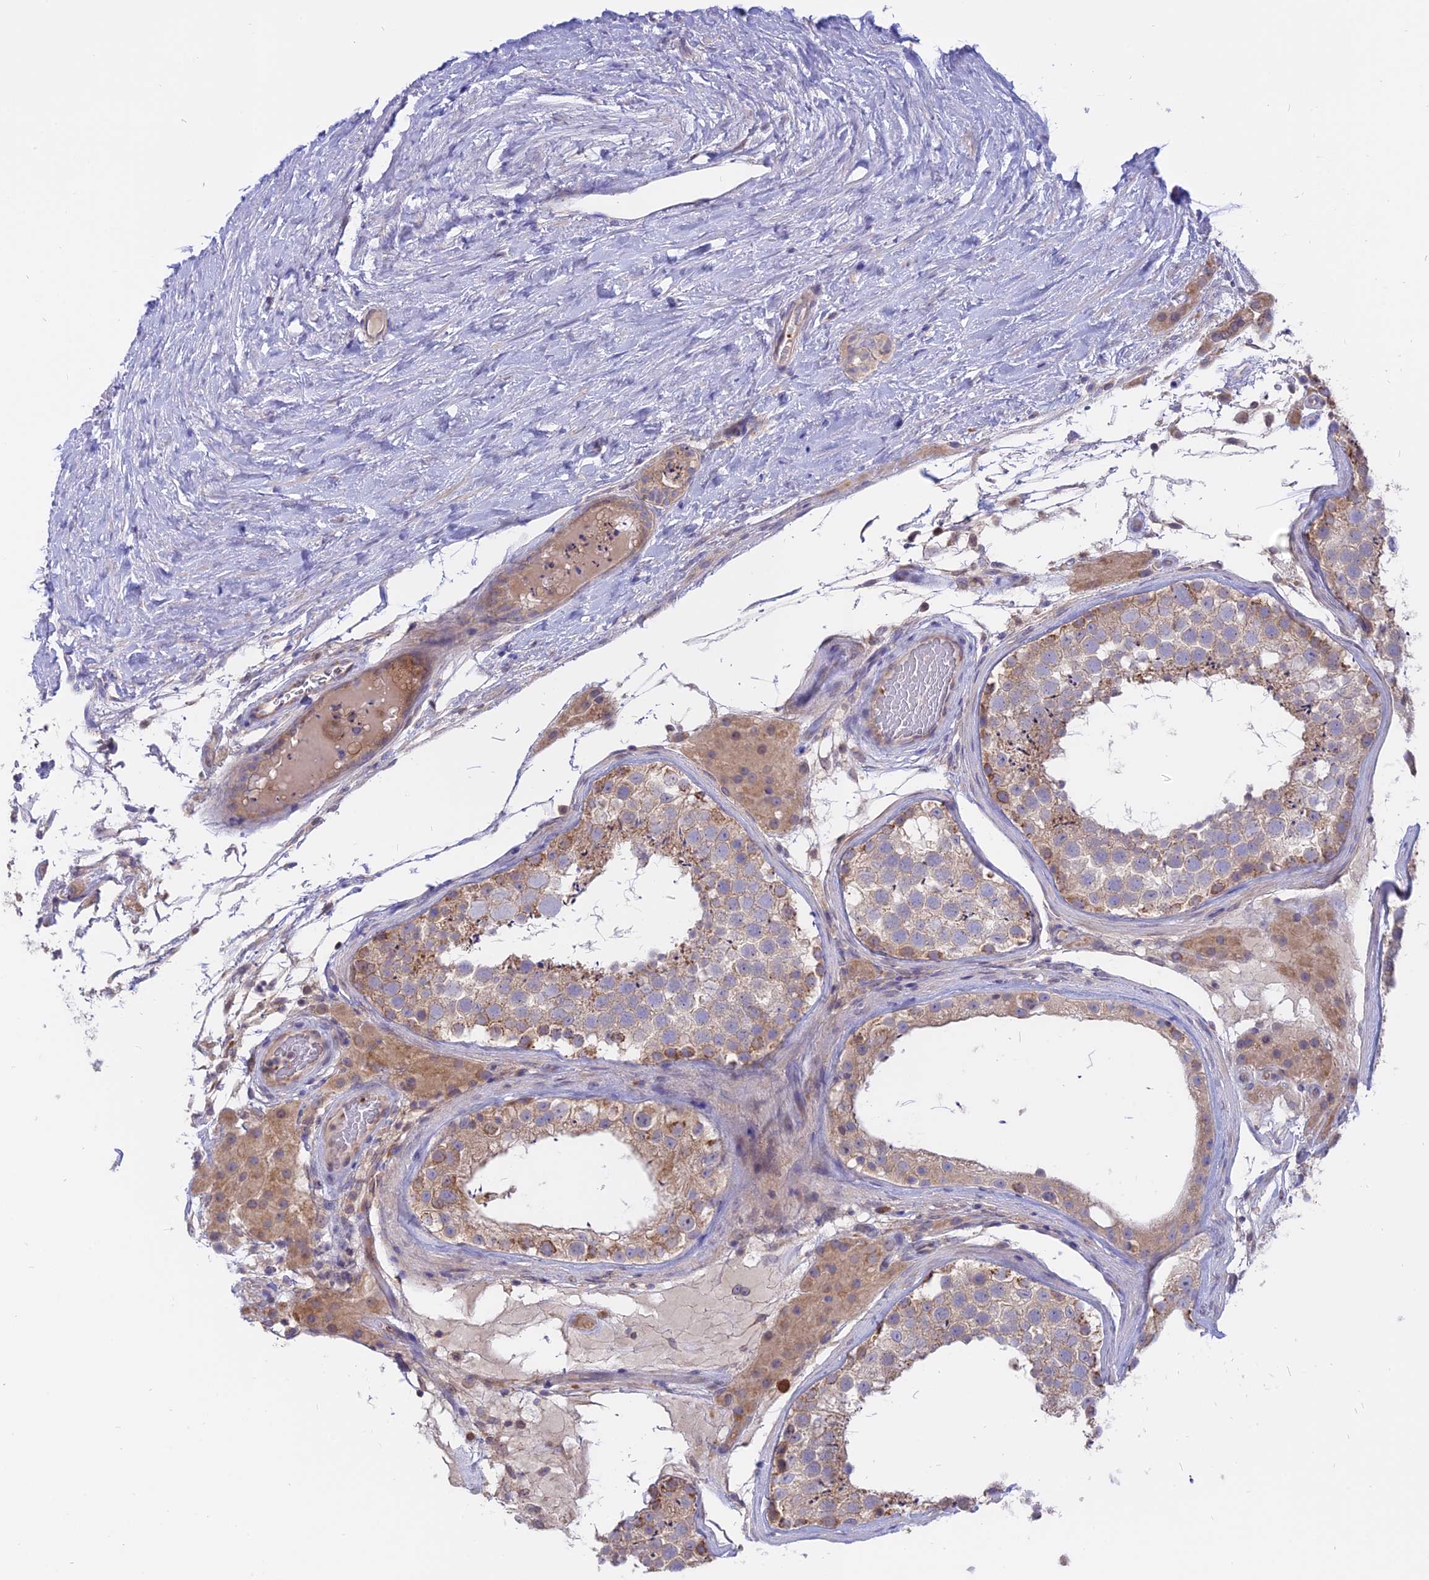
{"staining": {"intensity": "moderate", "quantity": "<25%", "location": "cytoplasmic/membranous"}, "tissue": "testis", "cell_type": "Cells in seminiferous ducts", "image_type": "normal", "snomed": [{"axis": "morphology", "description": "Normal tissue, NOS"}, {"axis": "topography", "description": "Testis"}], "caption": "Moderate cytoplasmic/membranous staining for a protein is identified in approximately <25% of cells in seminiferous ducts of benign testis using immunohistochemistry (IHC).", "gene": "IL21R", "patient": {"sex": "male", "age": 46}}